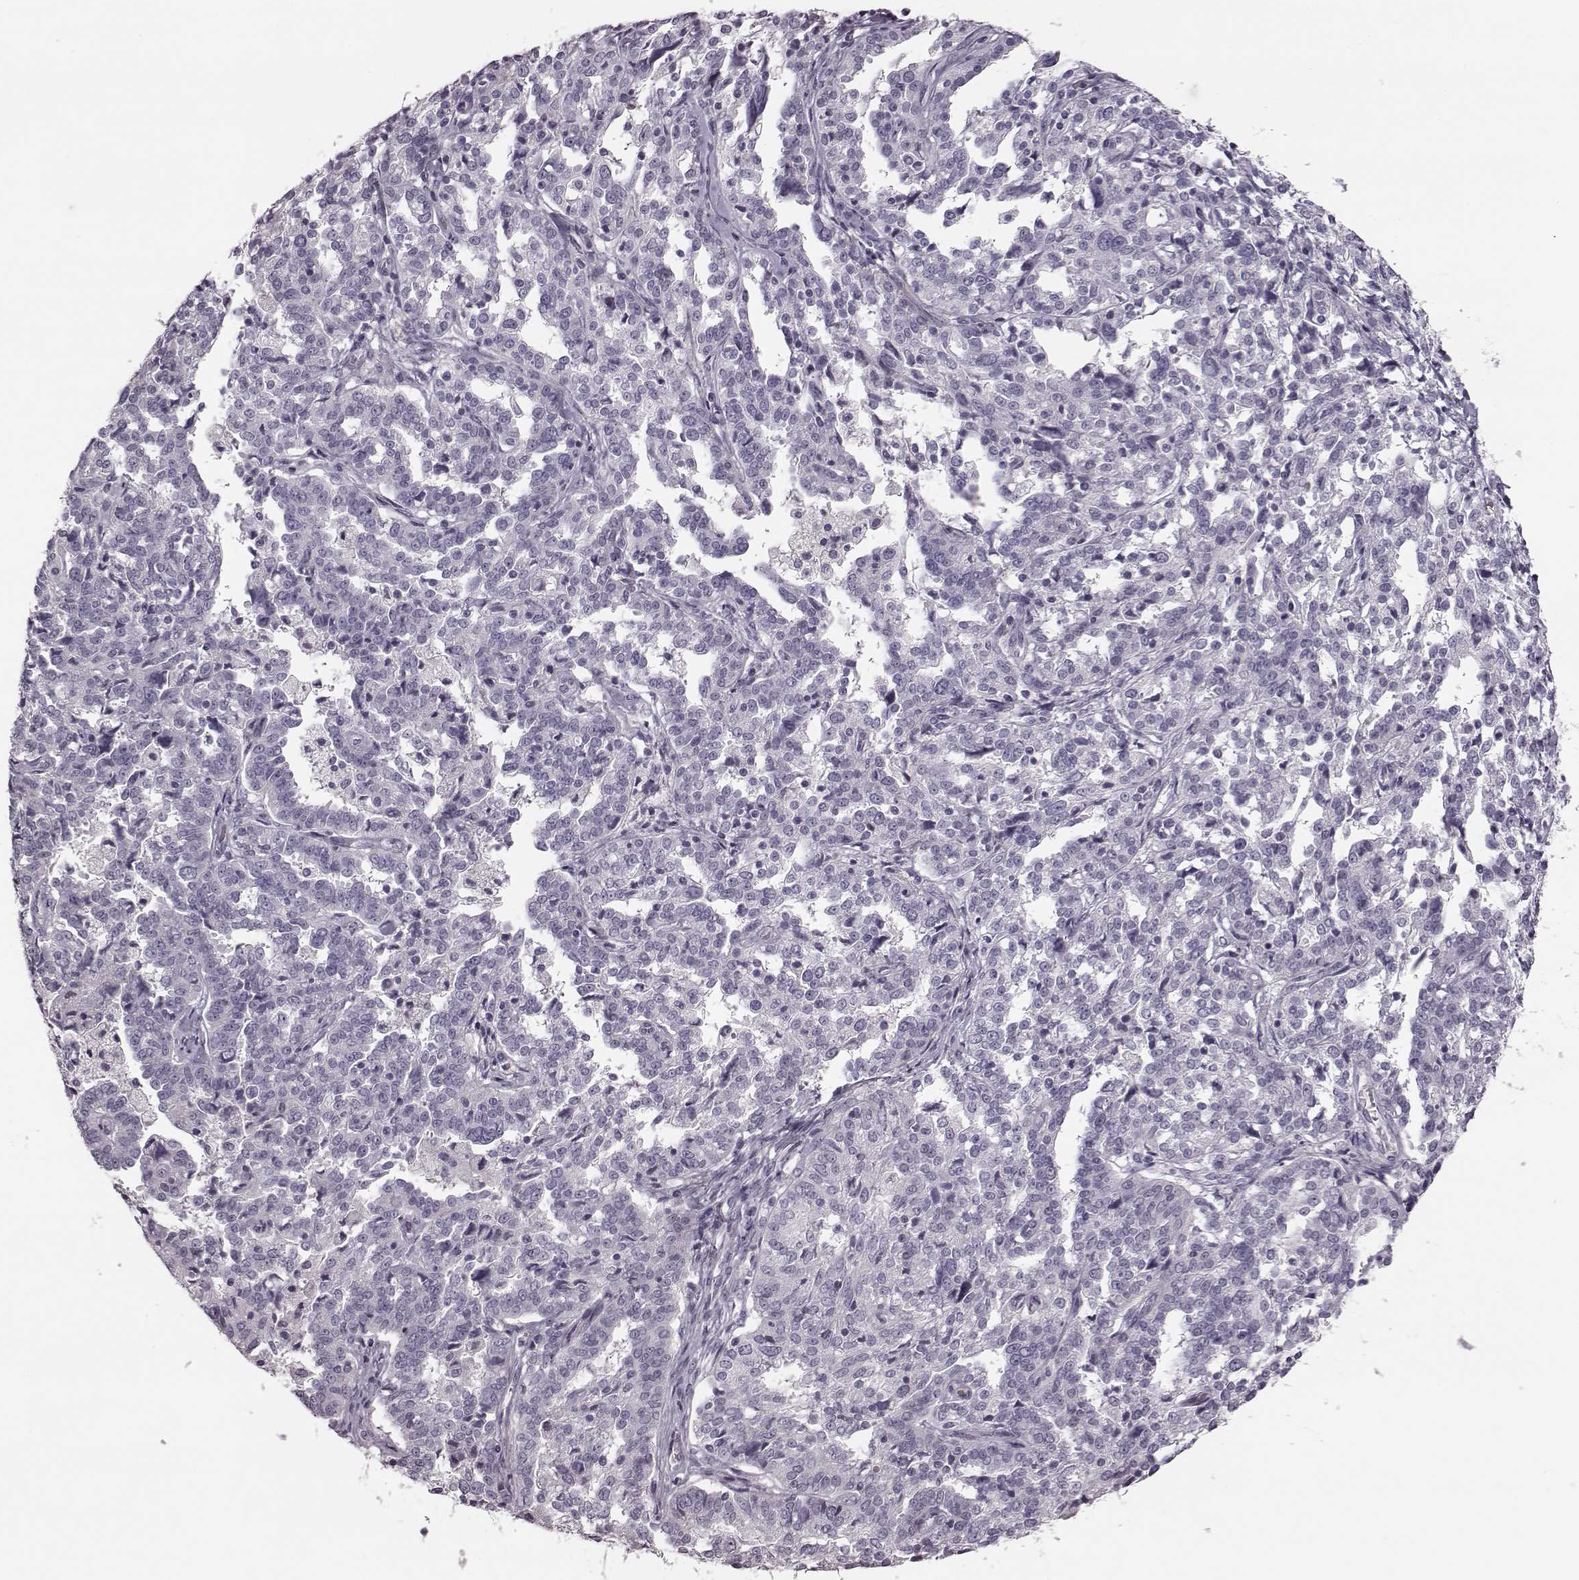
{"staining": {"intensity": "negative", "quantity": "none", "location": "none"}, "tissue": "ovarian cancer", "cell_type": "Tumor cells", "image_type": "cancer", "snomed": [{"axis": "morphology", "description": "Cystadenocarcinoma, serous, NOS"}, {"axis": "topography", "description": "Ovary"}], "caption": "Immunohistochemical staining of serous cystadenocarcinoma (ovarian) exhibits no significant expression in tumor cells.", "gene": "ZNF433", "patient": {"sex": "female", "age": 67}}